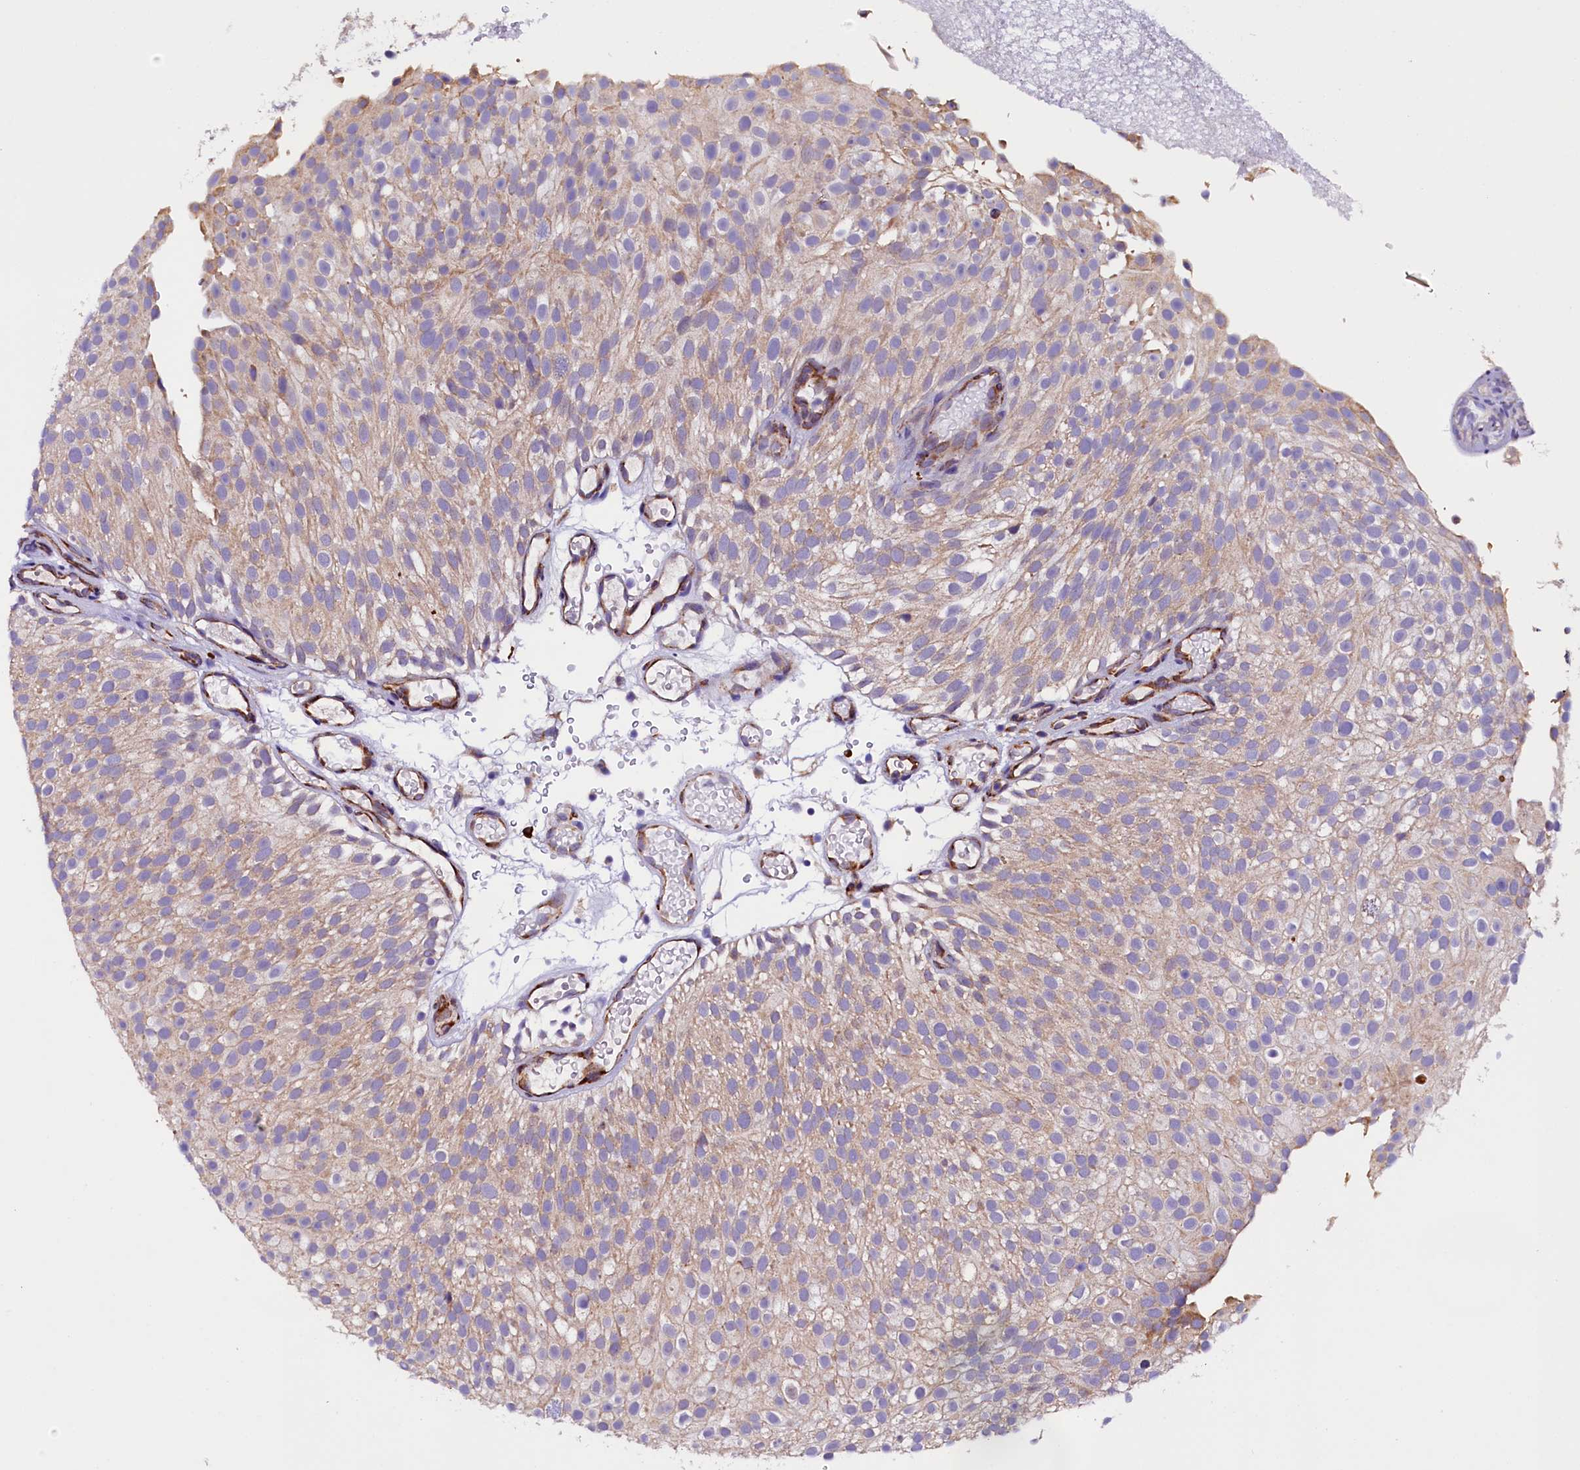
{"staining": {"intensity": "weak", "quantity": "25%-75%", "location": "cytoplasmic/membranous"}, "tissue": "urothelial cancer", "cell_type": "Tumor cells", "image_type": "cancer", "snomed": [{"axis": "morphology", "description": "Urothelial carcinoma, Low grade"}, {"axis": "topography", "description": "Urinary bladder"}], "caption": "Low-grade urothelial carcinoma was stained to show a protein in brown. There is low levels of weak cytoplasmic/membranous staining in approximately 25%-75% of tumor cells.", "gene": "CAPS2", "patient": {"sex": "male", "age": 78}}